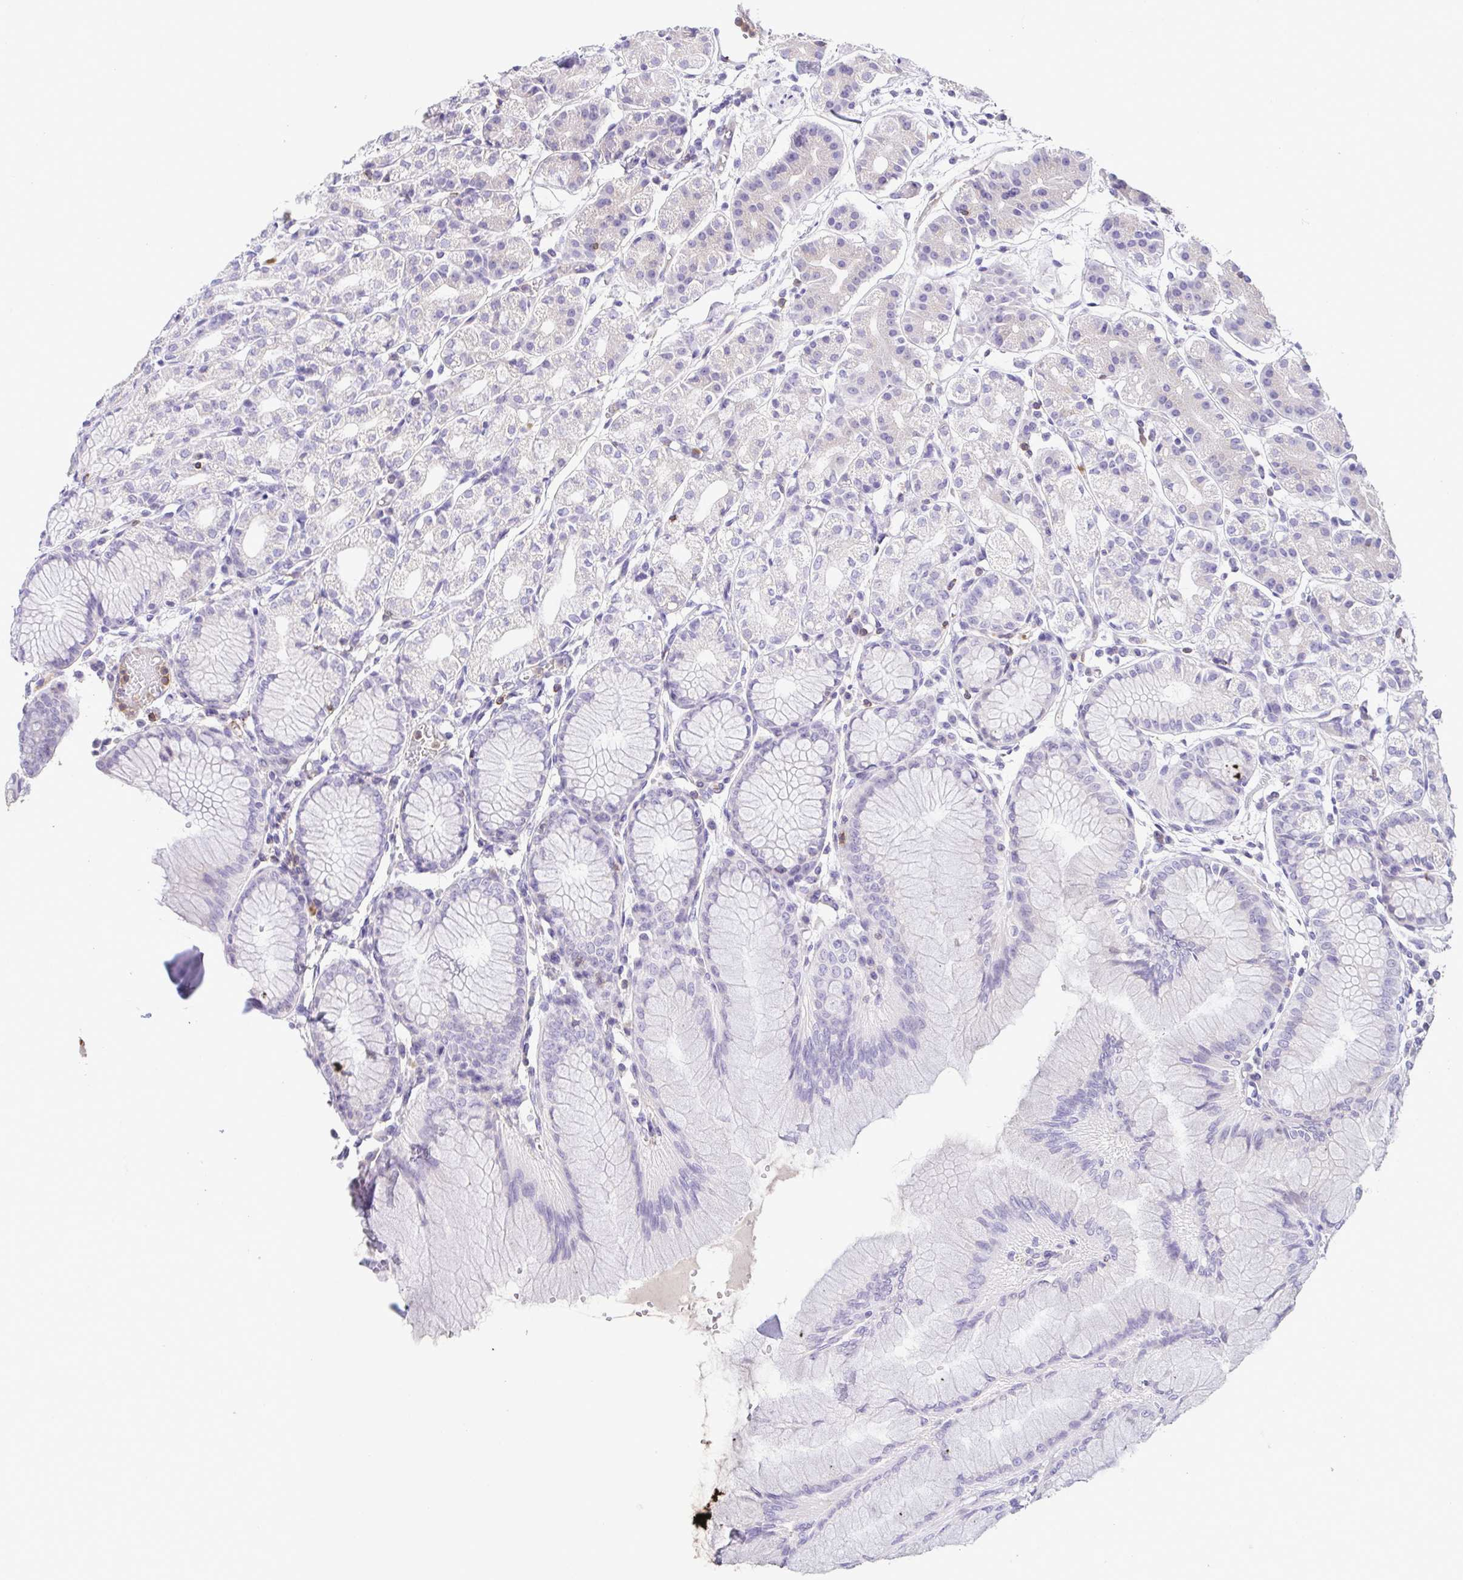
{"staining": {"intensity": "negative", "quantity": "none", "location": "none"}, "tissue": "stomach", "cell_type": "Glandular cells", "image_type": "normal", "snomed": [{"axis": "morphology", "description": "Normal tissue, NOS"}, {"axis": "topography", "description": "Stomach"}], "caption": "IHC histopathology image of benign stomach stained for a protein (brown), which demonstrates no positivity in glandular cells.", "gene": "PGLYRP1", "patient": {"sex": "female", "age": 57}}